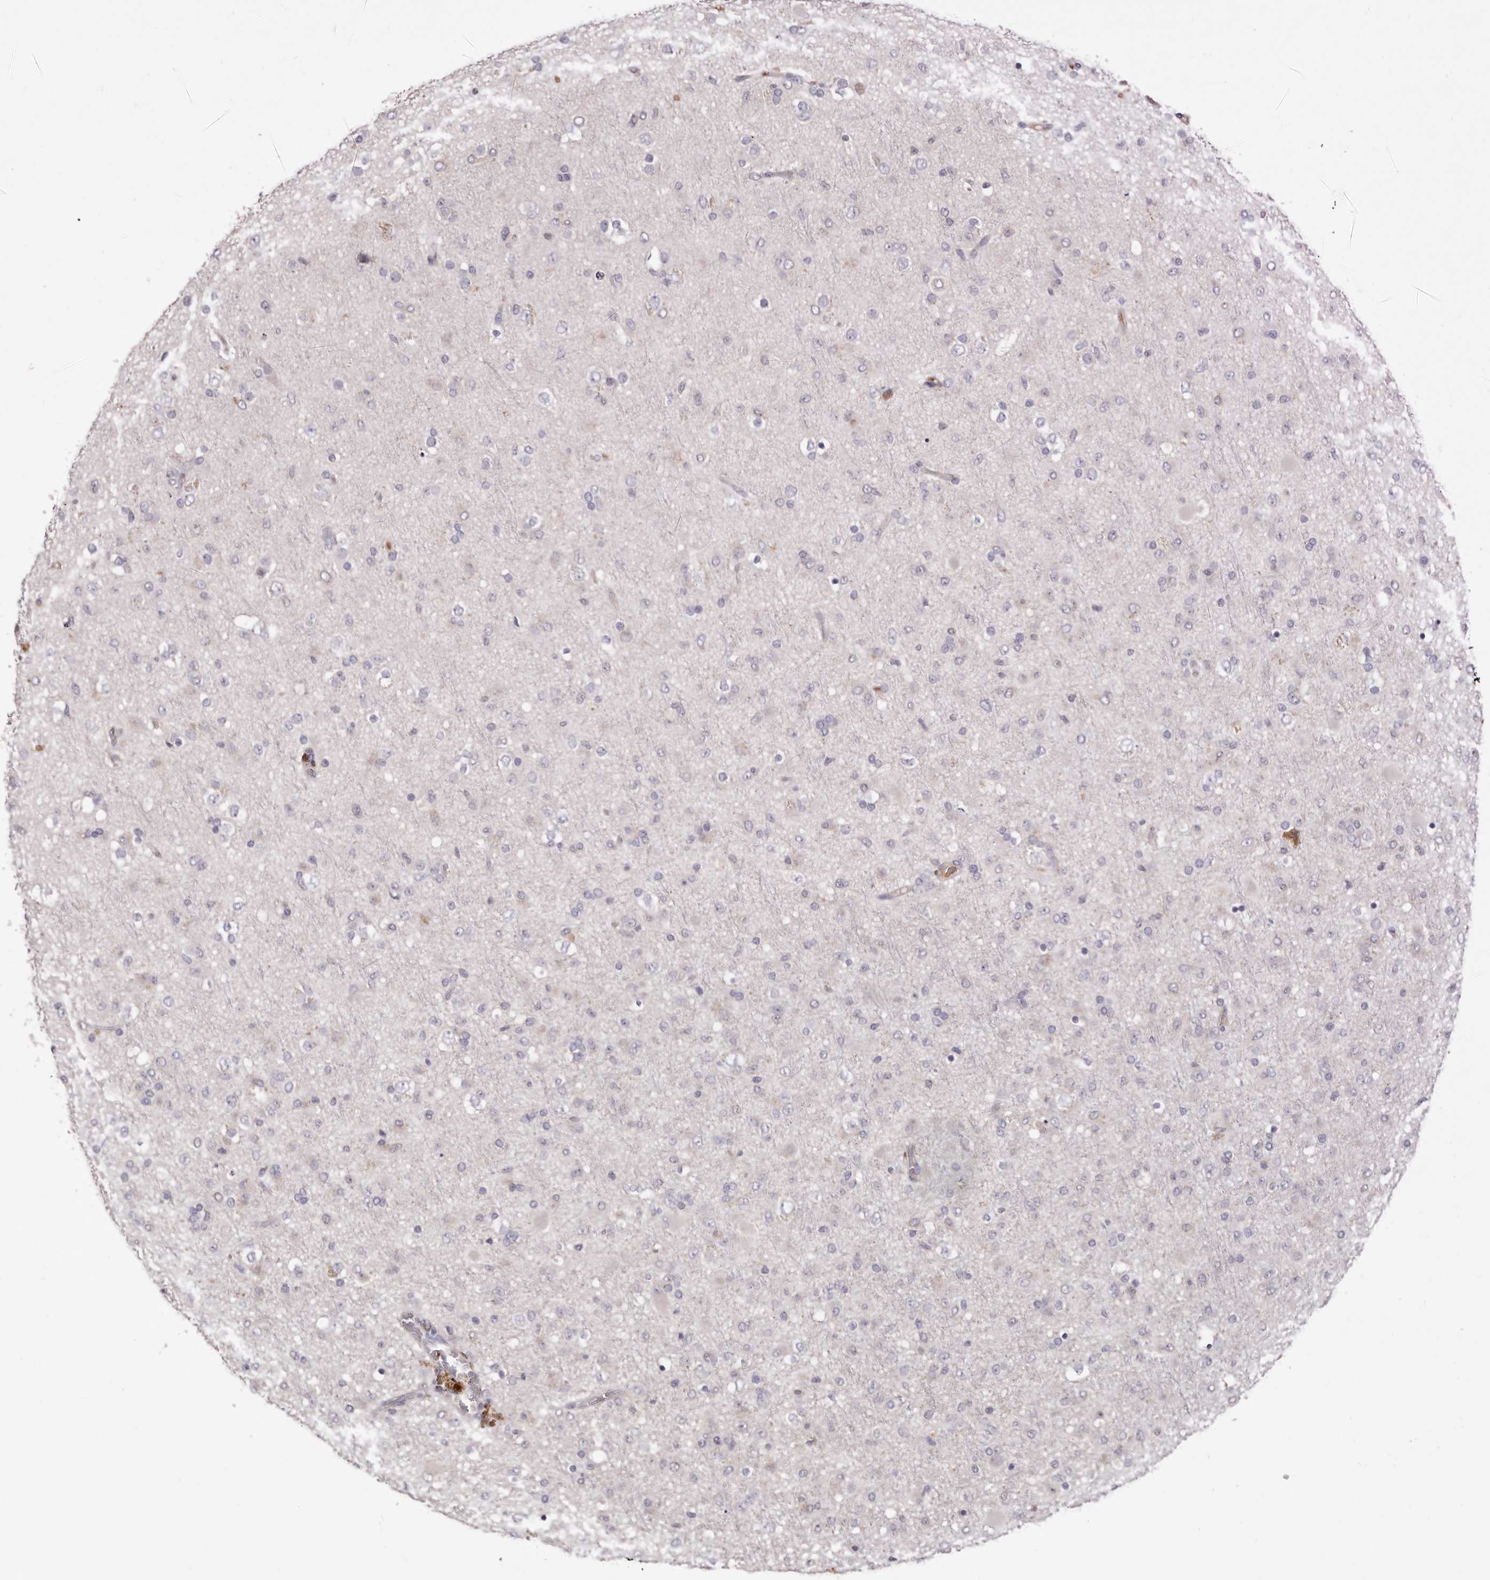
{"staining": {"intensity": "negative", "quantity": "none", "location": "none"}, "tissue": "glioma", "cell_type": "Tumor cells", "image_type": "cancer", "snomed": [{"axis": "morphology", "description": "Glioma, malignant, Low grade"}, {"axis": "topography", "description": "Brain"}], "caption": "Tumor cells show no significant protein staining in malignant glioma (low-grade).", "gene": "LMLN", "patient": {"sex": "male", "age": 65}}